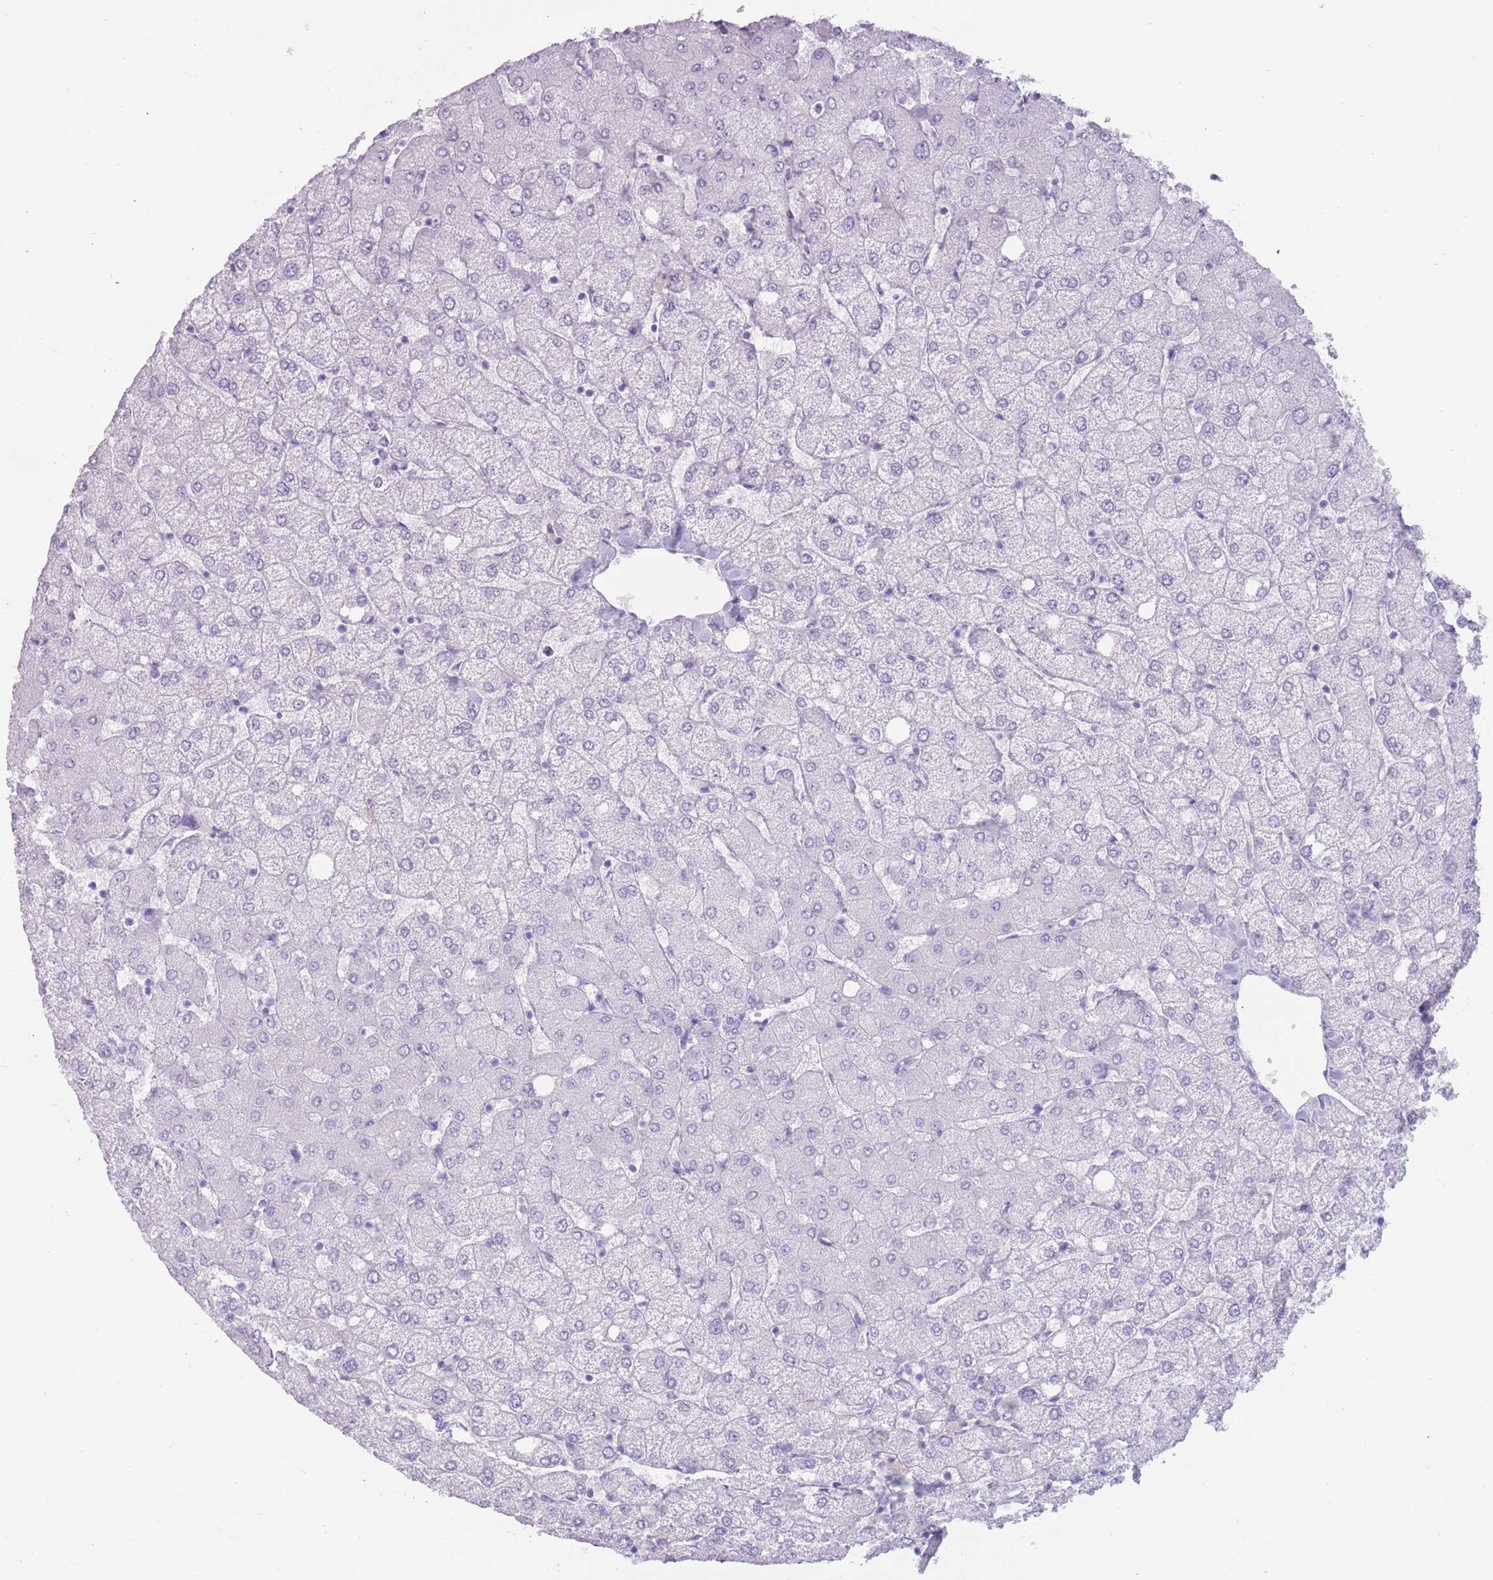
{"staining": {"intensity": "negative", "quantity": "none", "location": "none"}, "tissue": "liver", "cell_type": "Cholangiocytes", "image_type": "normal", "snomed": [{"axis": "morphology", "description": "Normal tissue, NOS"}, {"axis": "topography", "description": "Liver"}], "caption": "Micrograph shows no protein staining in cholangiocytes of benign liver. The staining was performed using DAB to visualize the protein expression in brown, while the nuclei were stained in blue with hematoxylin (Magnification: 20x).", "gene": "PNMA3", "patient": {"sex": "female", "age": 54}}